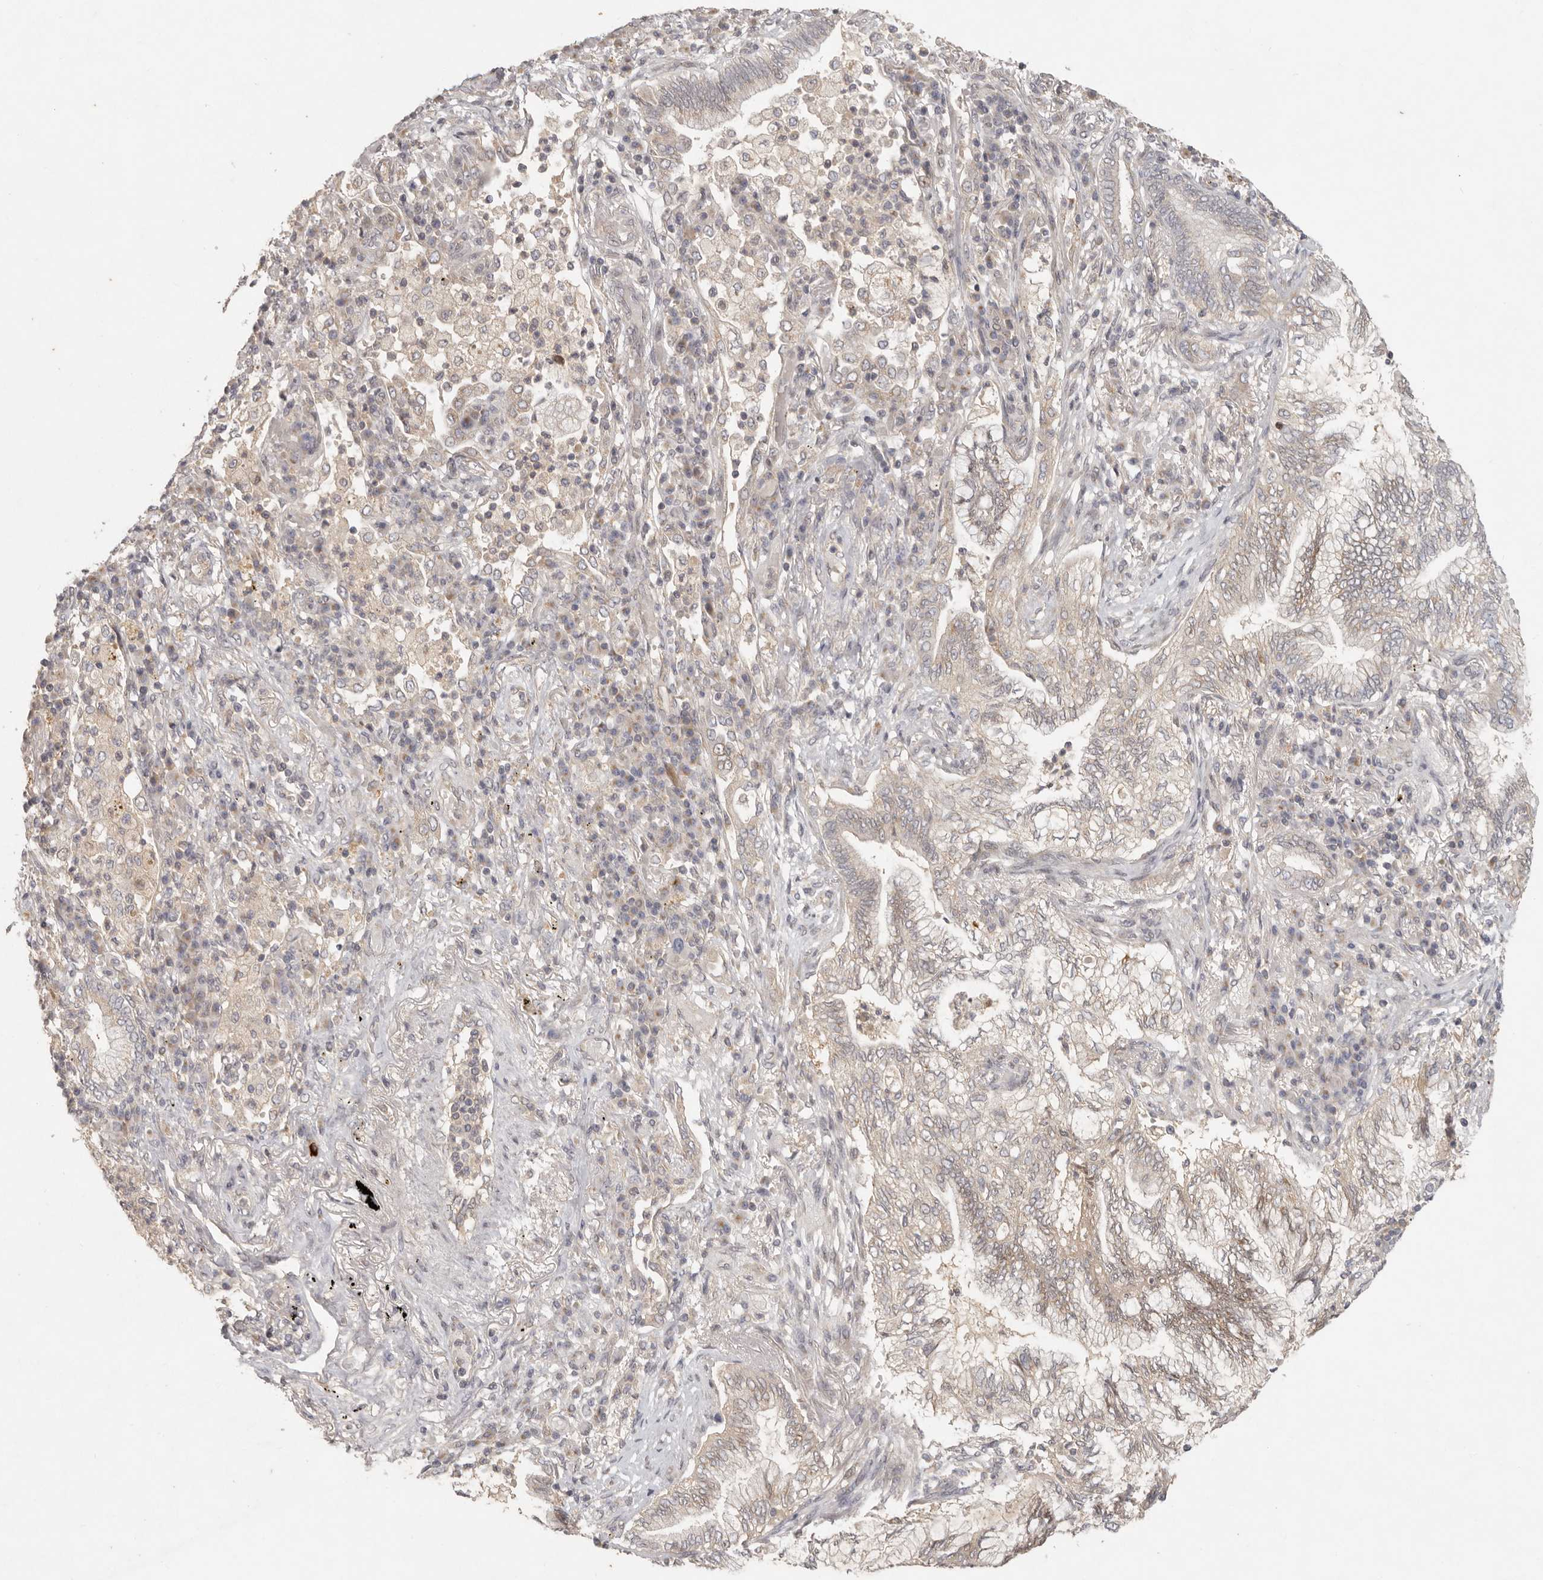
{"staining": {"intensity": "moderate", "quantity": "25%-75%", "location": "cytoplasmic/membranous"}, "tissue": "bronchus", "cell_type": "Respiratory epithelial cells", "image_type": "normal", "snomed": [{"axis": "morphology", "description": "Normal tissue, NOS"}, {"axis": "morphology", "description": "Adenocarcinoma, NOS"}, {"axis": "topography", "description": "Bronchus"}, {"axis": "topography", "description": "Lung"}], "caption": "Immunohistochemistry (IHC) histopathology image of unremarkable bronchus: human bronchus stained using immunohistochemistry (IHC) demonstrates medium levels of moderate protein expression localized specifically in the cytoplasmic/membranous of respiratory epithelial cells, appearing as a cytoplasmic/membranous brown color.", "gene": "LRRC75A", "patient": {"sex": "female", "age": 70}}